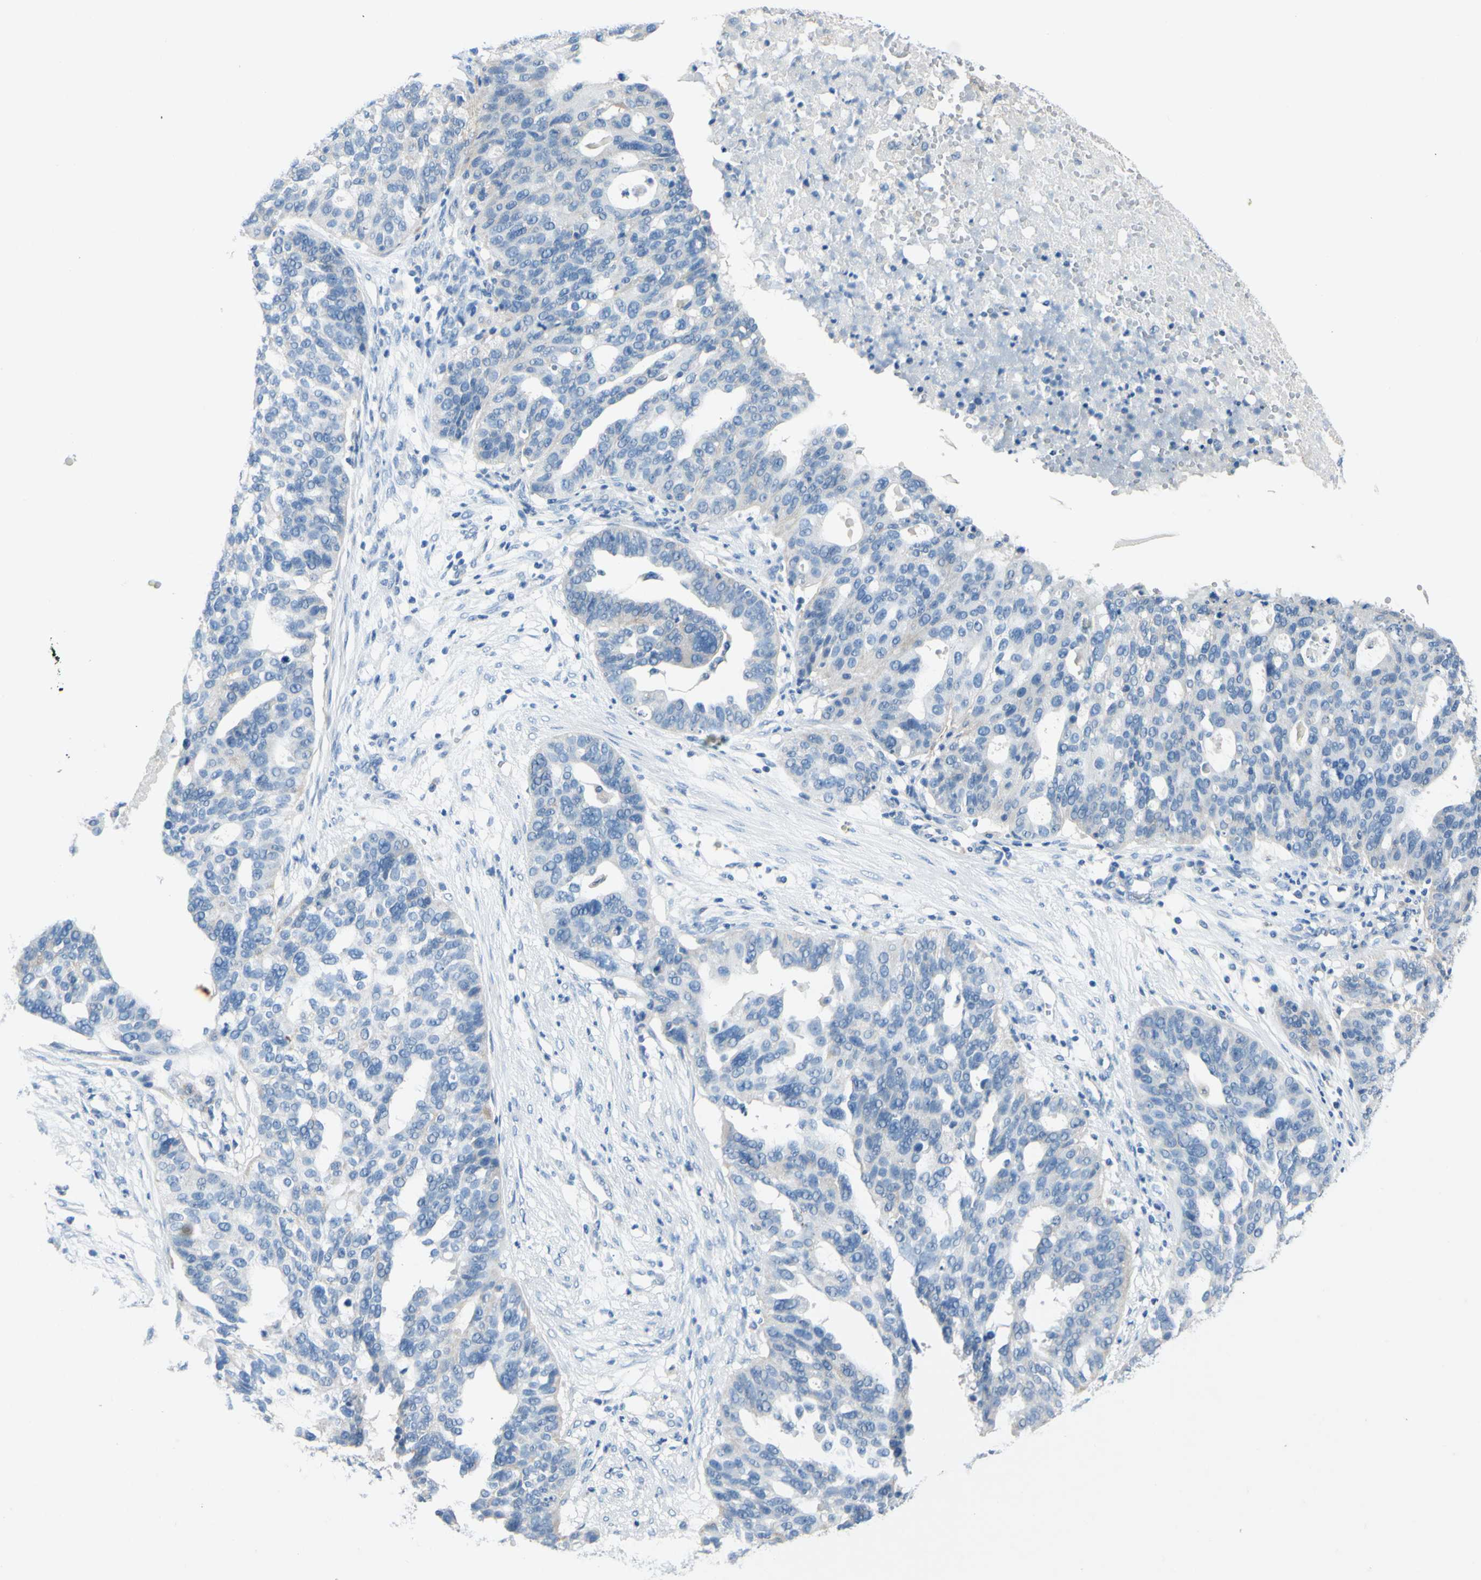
{"staining": {"intensity": "negative", "quantity": "none", "location": "none"}, "tissue": "ovarian cancer", "cell_type": "Tumor cells", "image_type": "cancer", "snomed": [{"axis": "morphology", "description": "Cystadenocarcinoma, serous, NOS"}, {"axis": "topography", "description": "Ovary"}], "caption": "Tumor cells show no significant protein positivity in ovarian cancer.", "gene": "CDH10", "patient": {"sex": "female", "age": 59}}